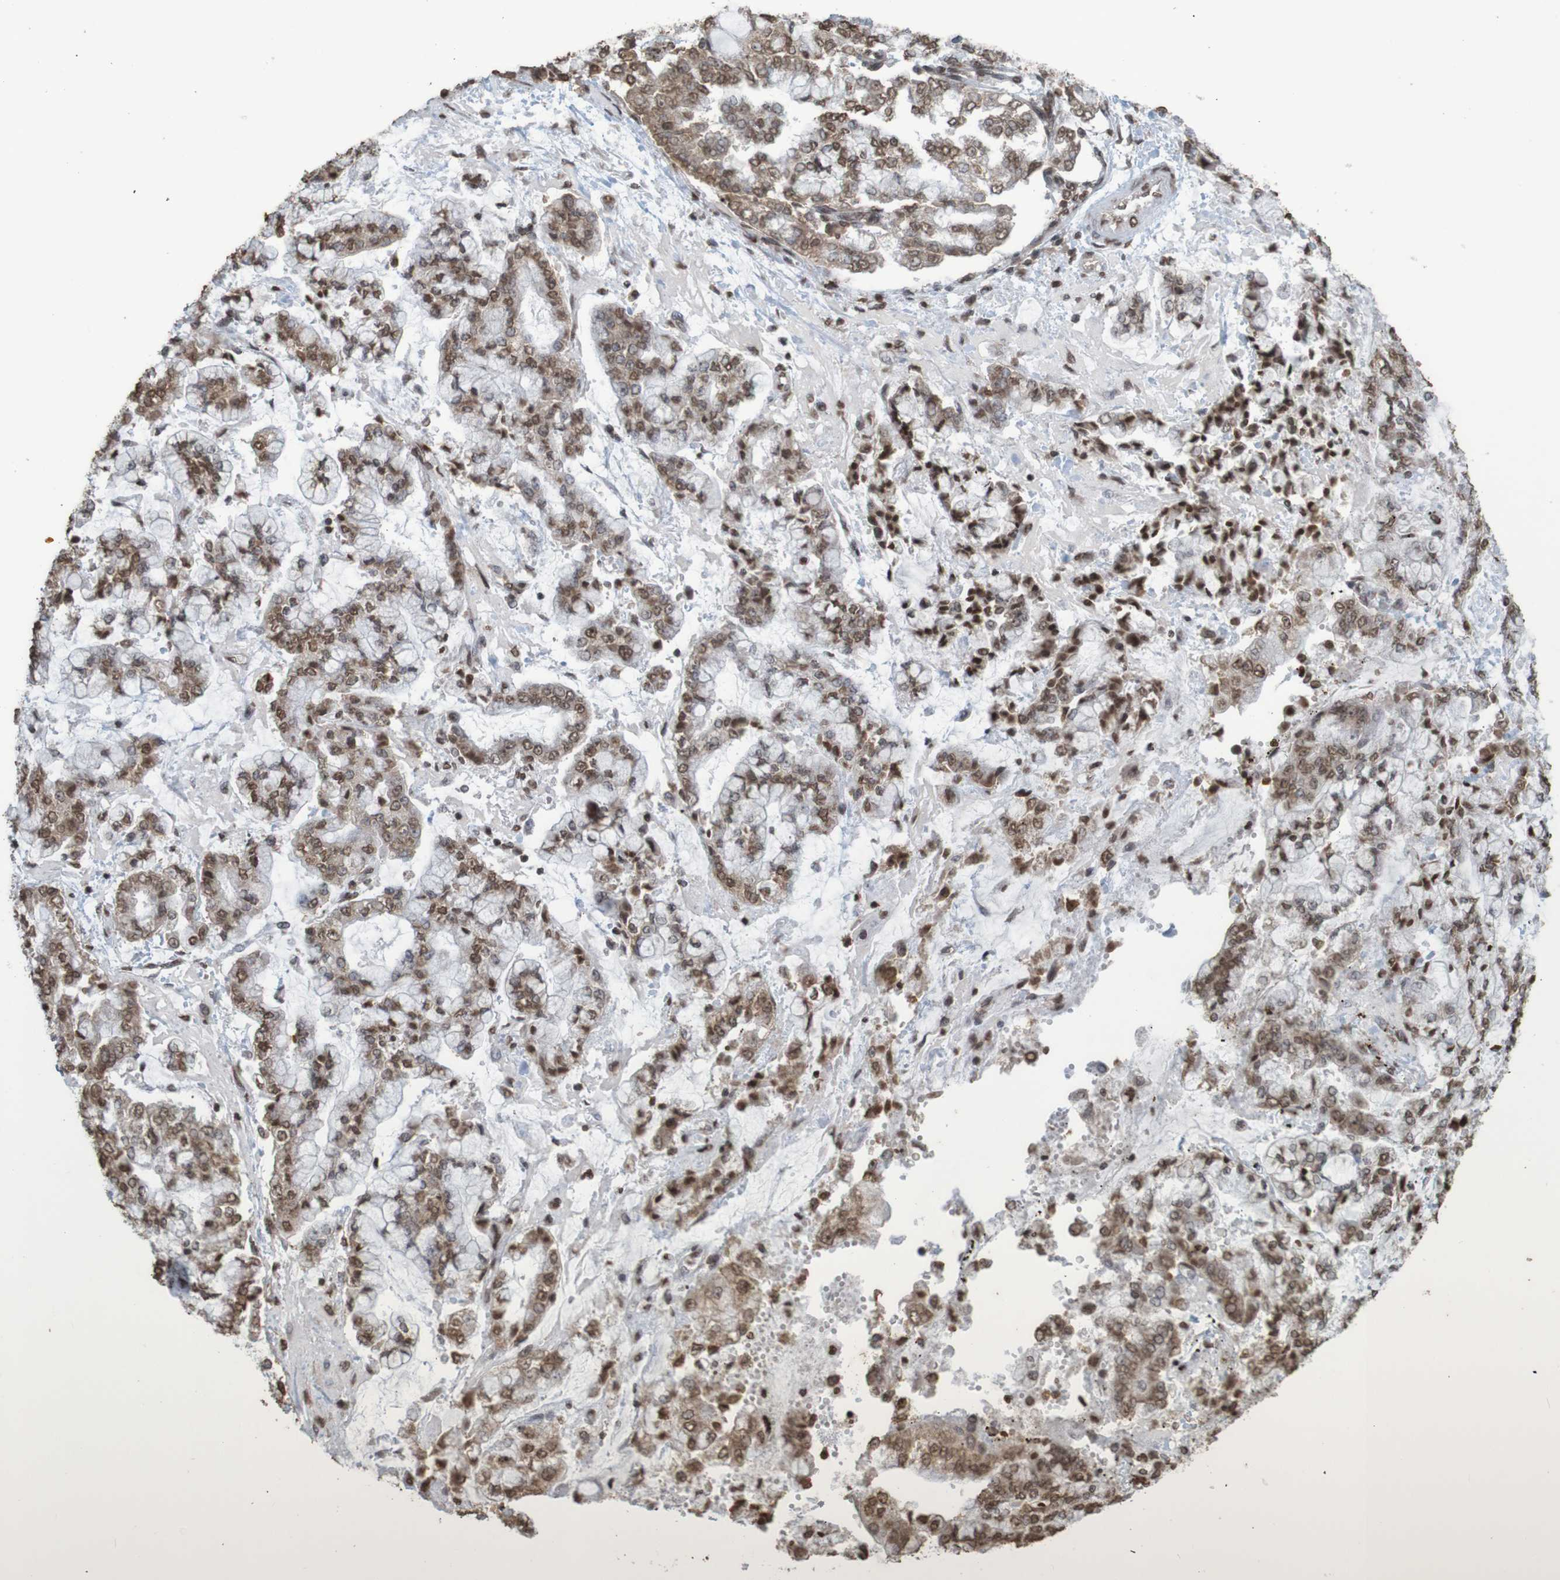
{"staining": {"intensity": "moderate", "quantity": ">75%", "location": "cytoplasmic/membranous,nuclear"}, "tissue": "stomach cancer", "cell_type": "Tumor cells", "image_type": "cancer", "snomed": [{"axis": "morphology", "description": "Adenocarcinoma, NOS"}, {"axis": "topography", "description": "Stomach"}], "caption": "Moderate cytoplasmic/membranous and nuclear staining for a protein is present in approximately >75% of tumor cells of stomach adenocarcinoma using immunohistochemistry (IHC).", "gene": "GFI1", "patient": {"sex": "male", "age": 76}}